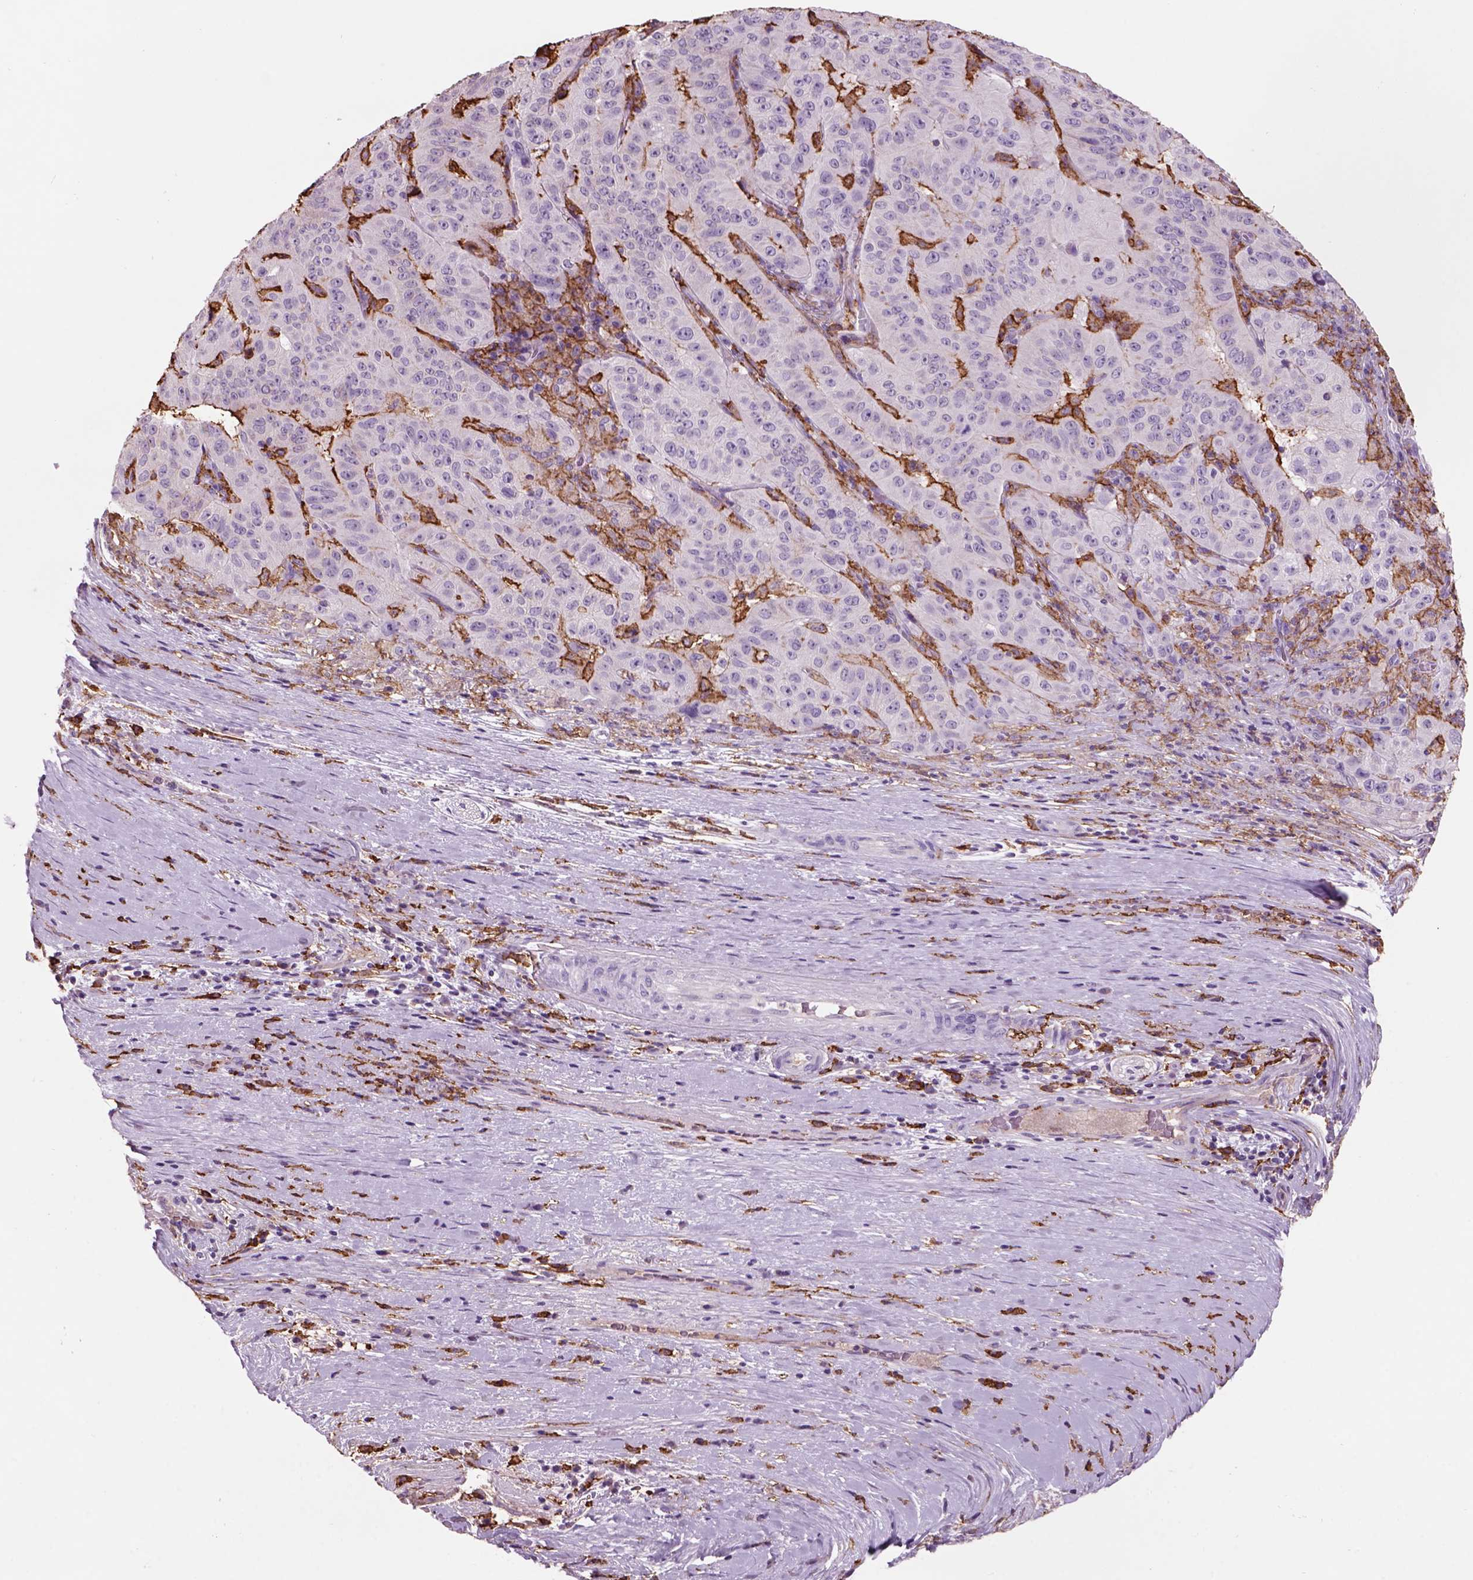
{"staining": {"intensity": "negative", "quantity": "none", "location": "none"}, "tissue": "pancreatic cancer", "cell_type": "Tumor cells", "image_type": "cancer", "snomed": [{"axis": "morphology", "description": "Adenocarcinoma, NOS"}, {"axis": "topography", "description": "Pancreas"}], "caption": "DAB (3,3'-diaminobenzidine) immunohistochemical staining of pancreatic adenocarcinoma shows no significant expression in tumor cells. (Immunohistochemistry (ihc), brightfield microscopy, high magnification).", "gene": "CD14", "patient": {"sex": "male", "age": 63}}